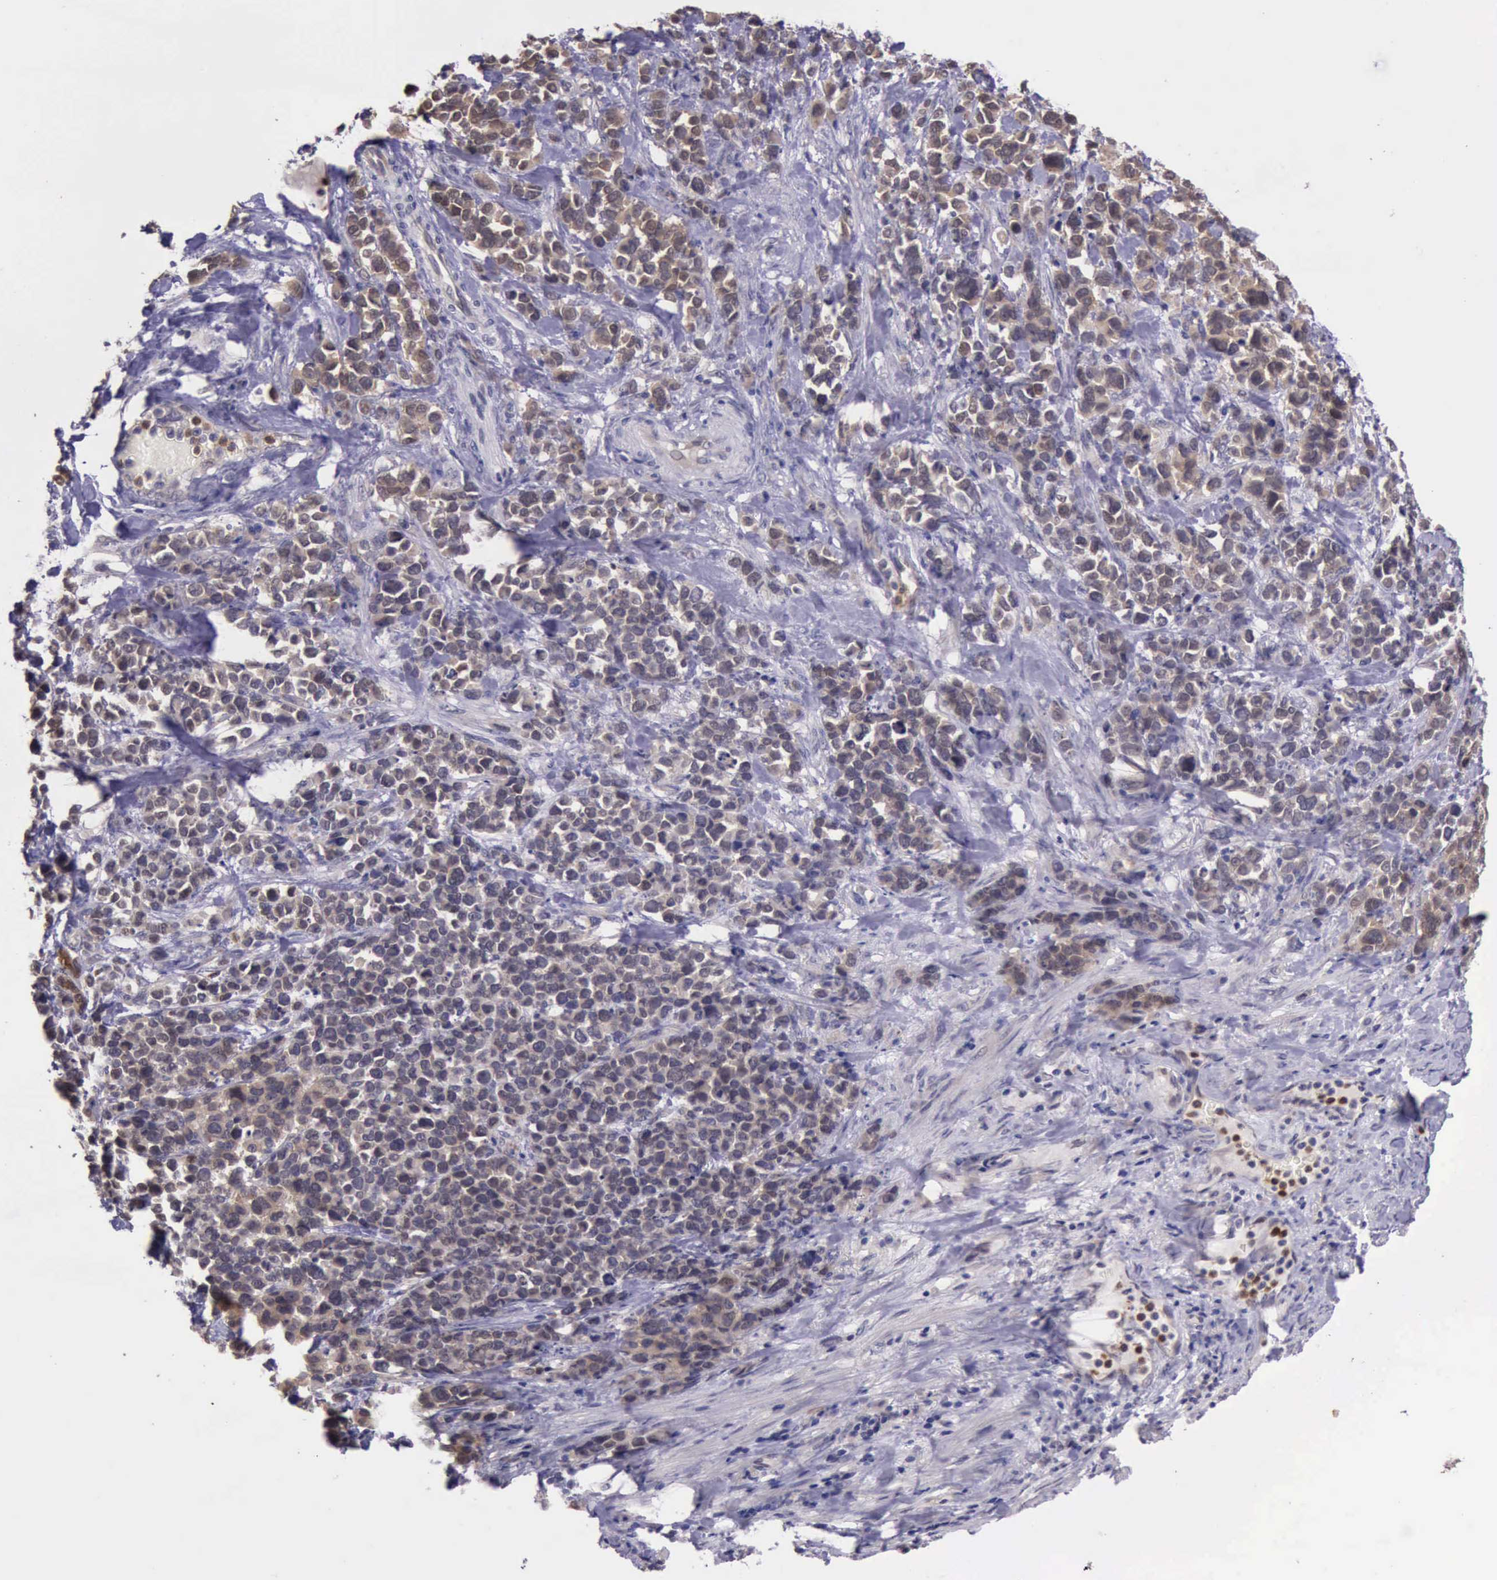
{"staining": {"intensity": "moderate", "quantity": ">75%", "location": "cytoplasmic/membranous"}, "tissue": "stomach cancer", "cell_type": "Tumor cells", "image_type": "cancer", "snomed": [{"axis": "morphology", "description": "Adenocarcinoma, NOS"}, {"axis": "topography", "description": "Stomach, upper"}], "caption": "DAB (3,3'-diaminobenzidine) immunohistochemical staining of human stomach adenocarcinoma exhibits moderate cytoplasmic/membranous protein positivity in approximately >75% of tumor cells.", "gene": "PLEK2", "patient": {"sex": "male", "age": 71}}